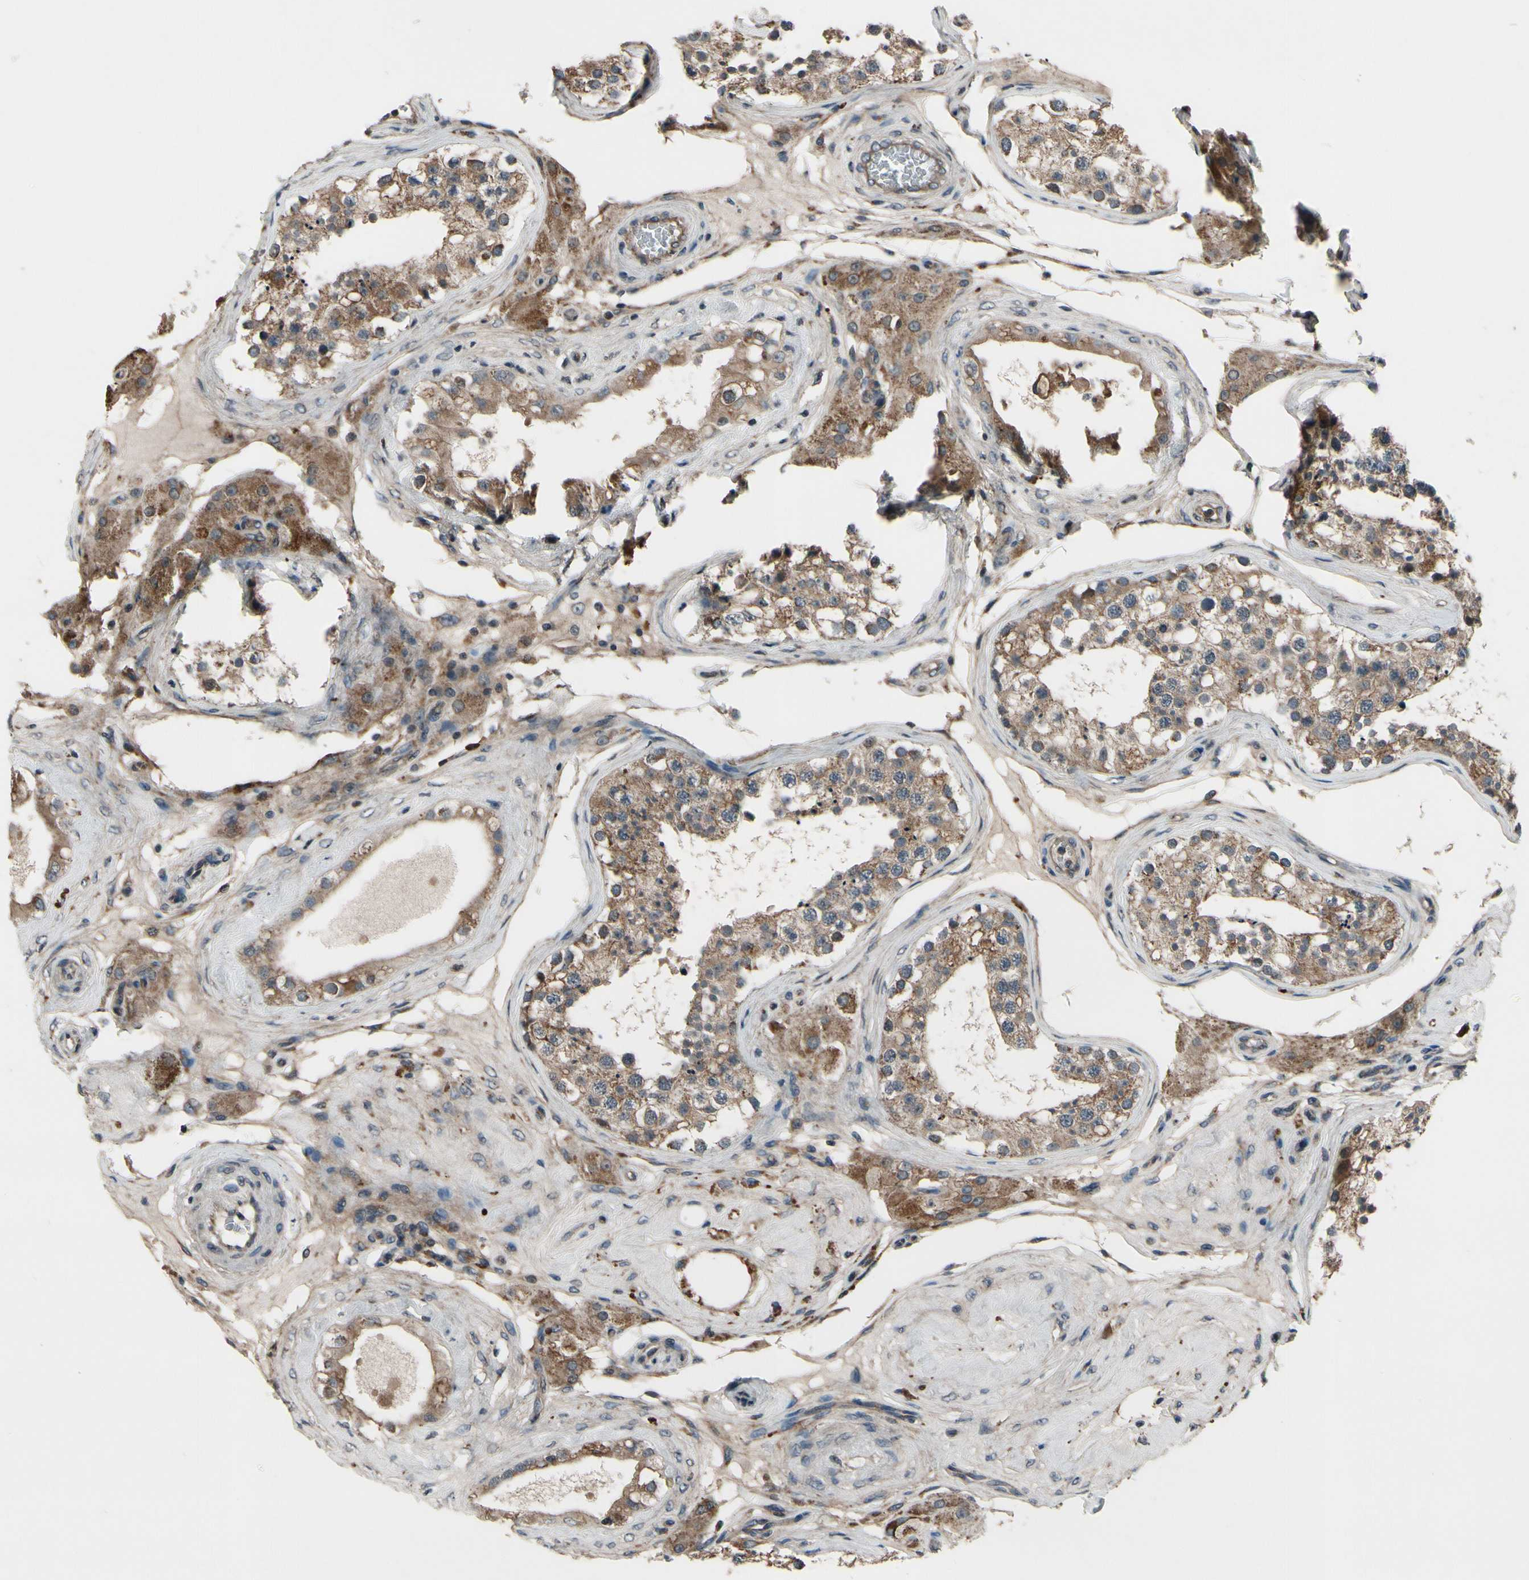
{"staining": {"intensity": "moderate", "quantity": ">75%", "location": "cytoplasmic/membranous"}, "tissue": "testis", "cell_type": "Cells in seminiferous ducts", "image_type": "normal", "snomed": [{"axis": "morphology", "description": "Normal tissue, NOS"}, {"axis": "topography", "description": "Testis"}], "caption": "Immunohistochemistry photomicrograph of unremarkable human testis stained for a protein (brown), which displays medium levels of moderate cytoplasmic/membranous expression in approximately >75% of cells in seminiferous ducts.", "gene": "MBTPS2", "patient": {"sex": "male", "age": 68}}